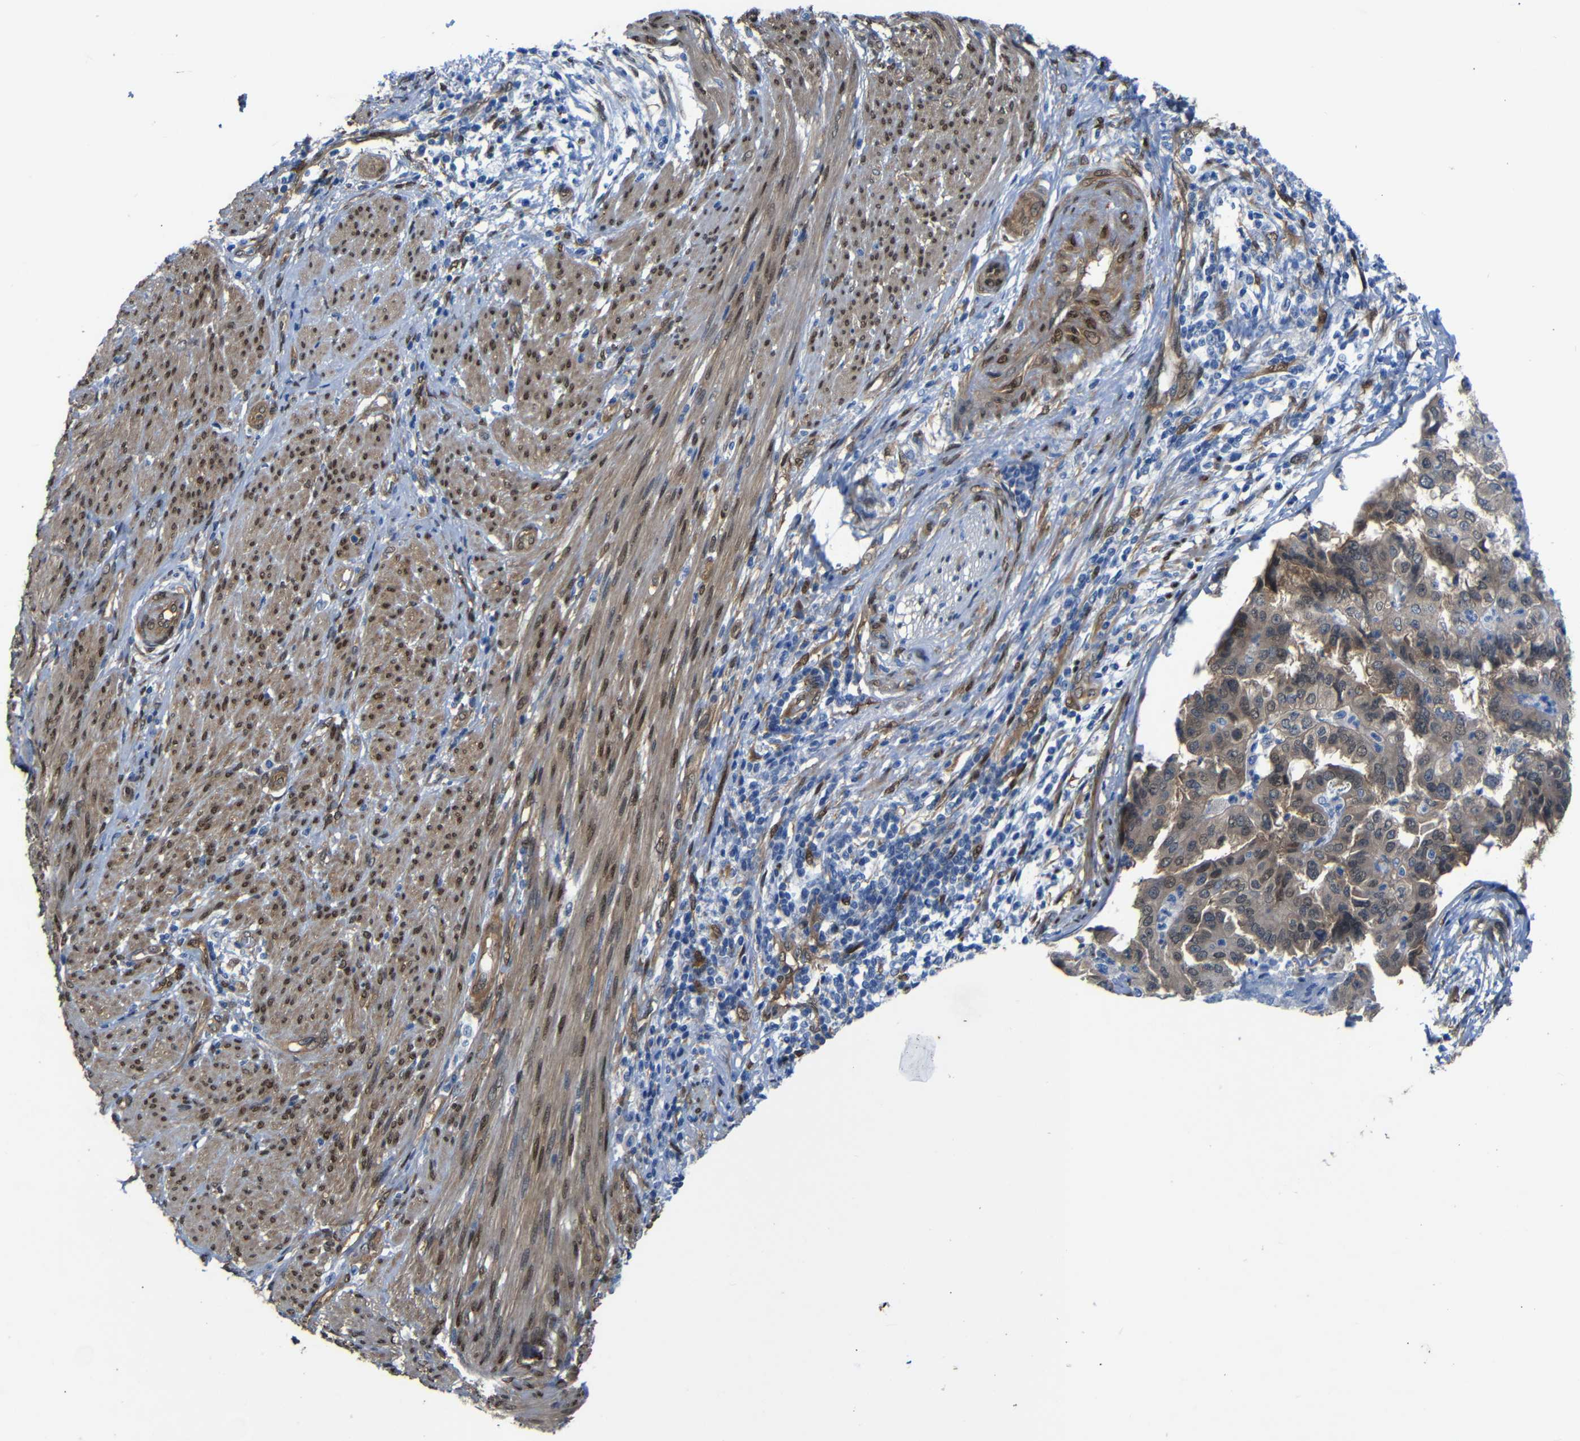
{"staining": {"intensity": "weak", "quantity": ">75%", "location": "cytoplasmic/membranous"}, "tissue": "endometrial cancer", "cell_type": "Tumor cells", "image_type": "cancer", "snomed": [{"axis": "morphology", "description": "Adenocarcinoma, NOS"}, {"axis": "topography", "description": "Endometrium"}], "caption": "Weak cytoplasmic/membranous expression for a protein is seen in approximately >75% of tumor cells of endometrial cancer (adenocarcinoma) using immunohistochemistry (IHC).", "gene": "YAP1", "patient": {"sex": "female", "age": 85}}